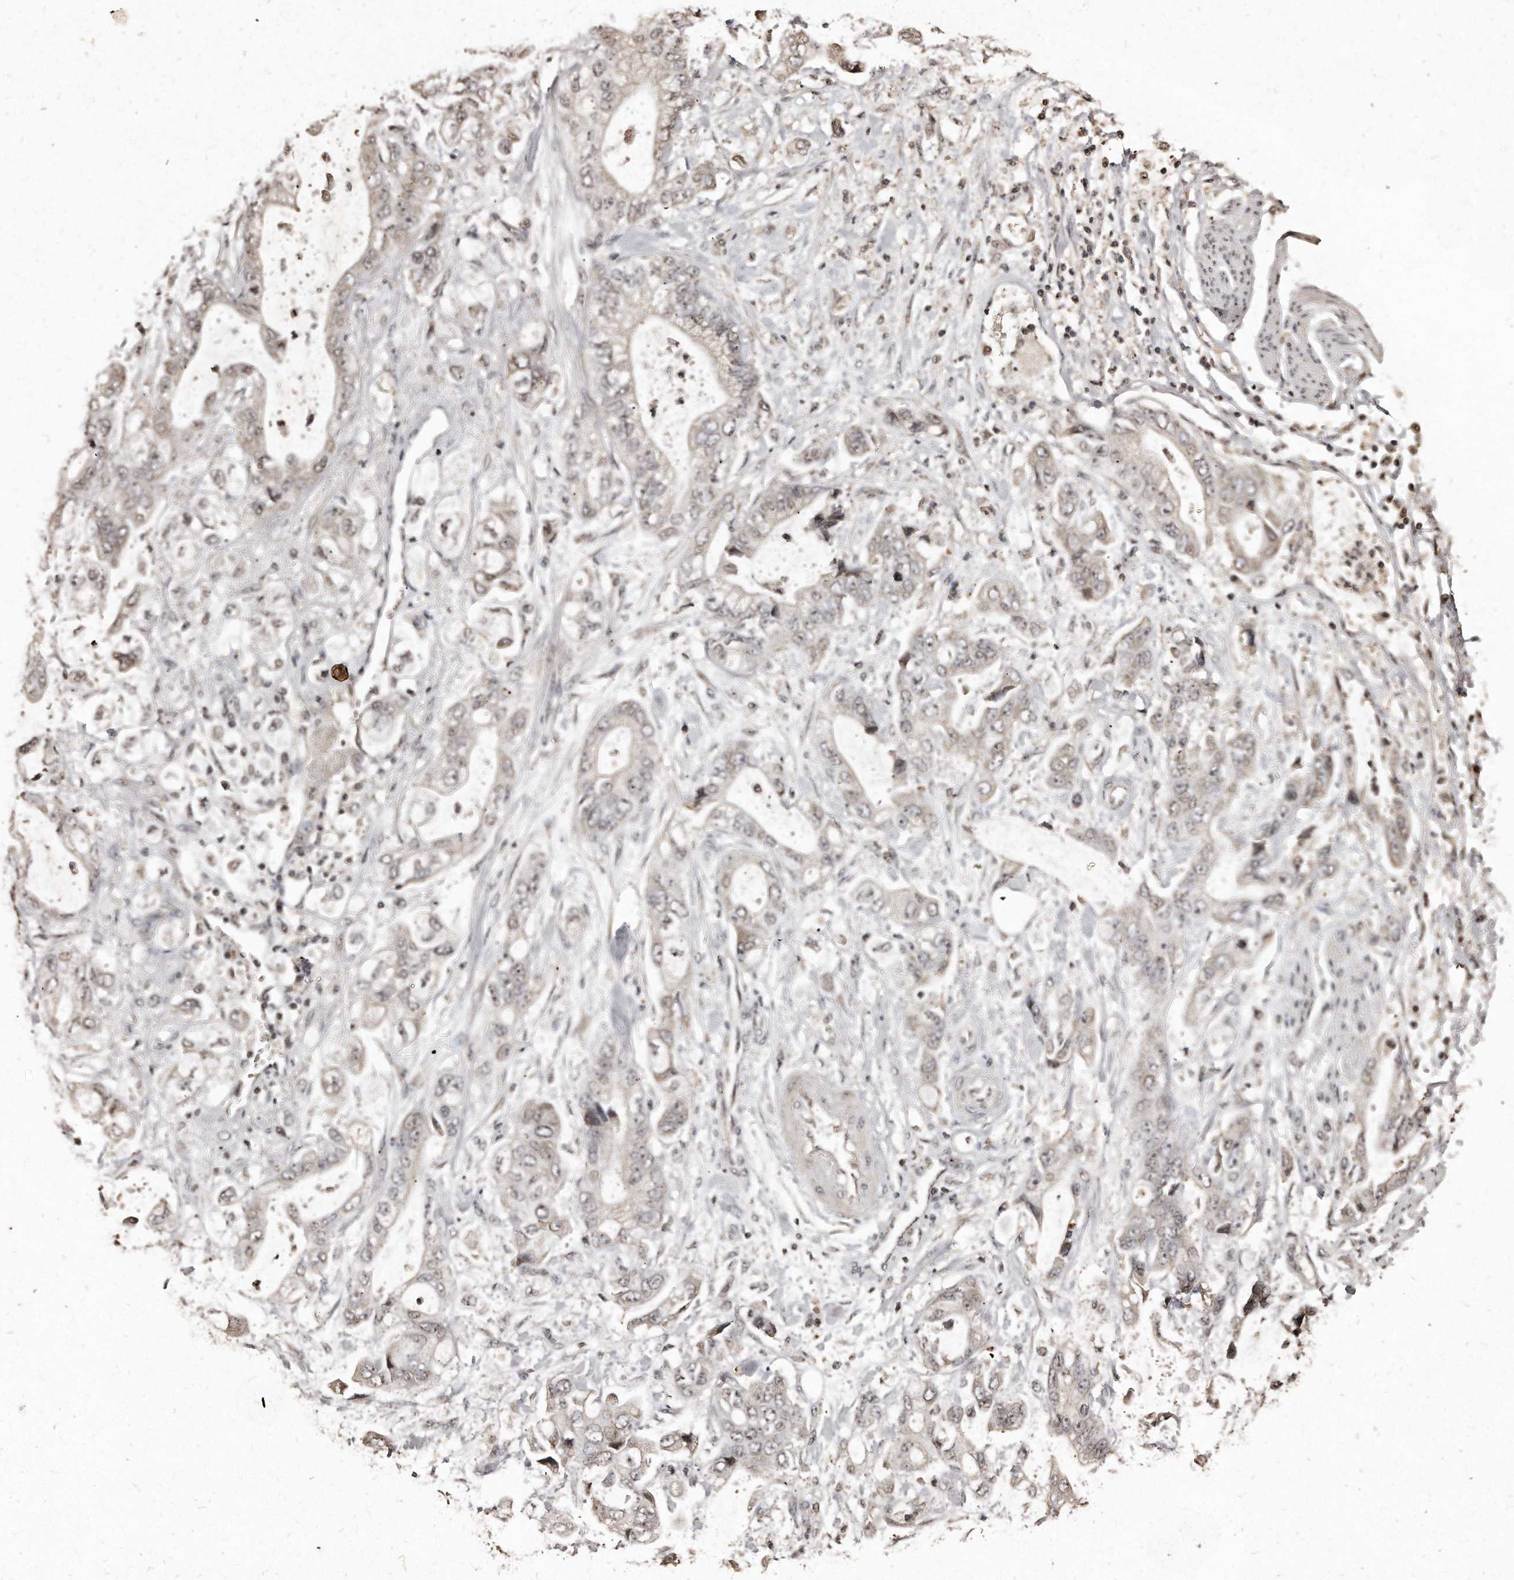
{"staining": {"intensity": "weak", "quantity": "25%-75%", "location": "cytoplasmic/membranous,nuclear"}, "tissue": "stomach cancer", "cell_type": "Tumor cells", "image_type": "cancer", "snomed": [{"axis": "morphology", "description": "Normal tissue, NOS"}, {"axis": "morphology", "description": "Adenocarcinoma, NOS"}, {"axis": "topography", "description": "Stomach"}], "caption": "Human stomach adenocarcinoma stained for a protein (brown) demonstrates weak cytoplasmic/membranous and nuclear positive staining in approximately 25%-75% of tumor cells.", "gene": "TSHR", "patient": {"sex": "male", "age": 62}}